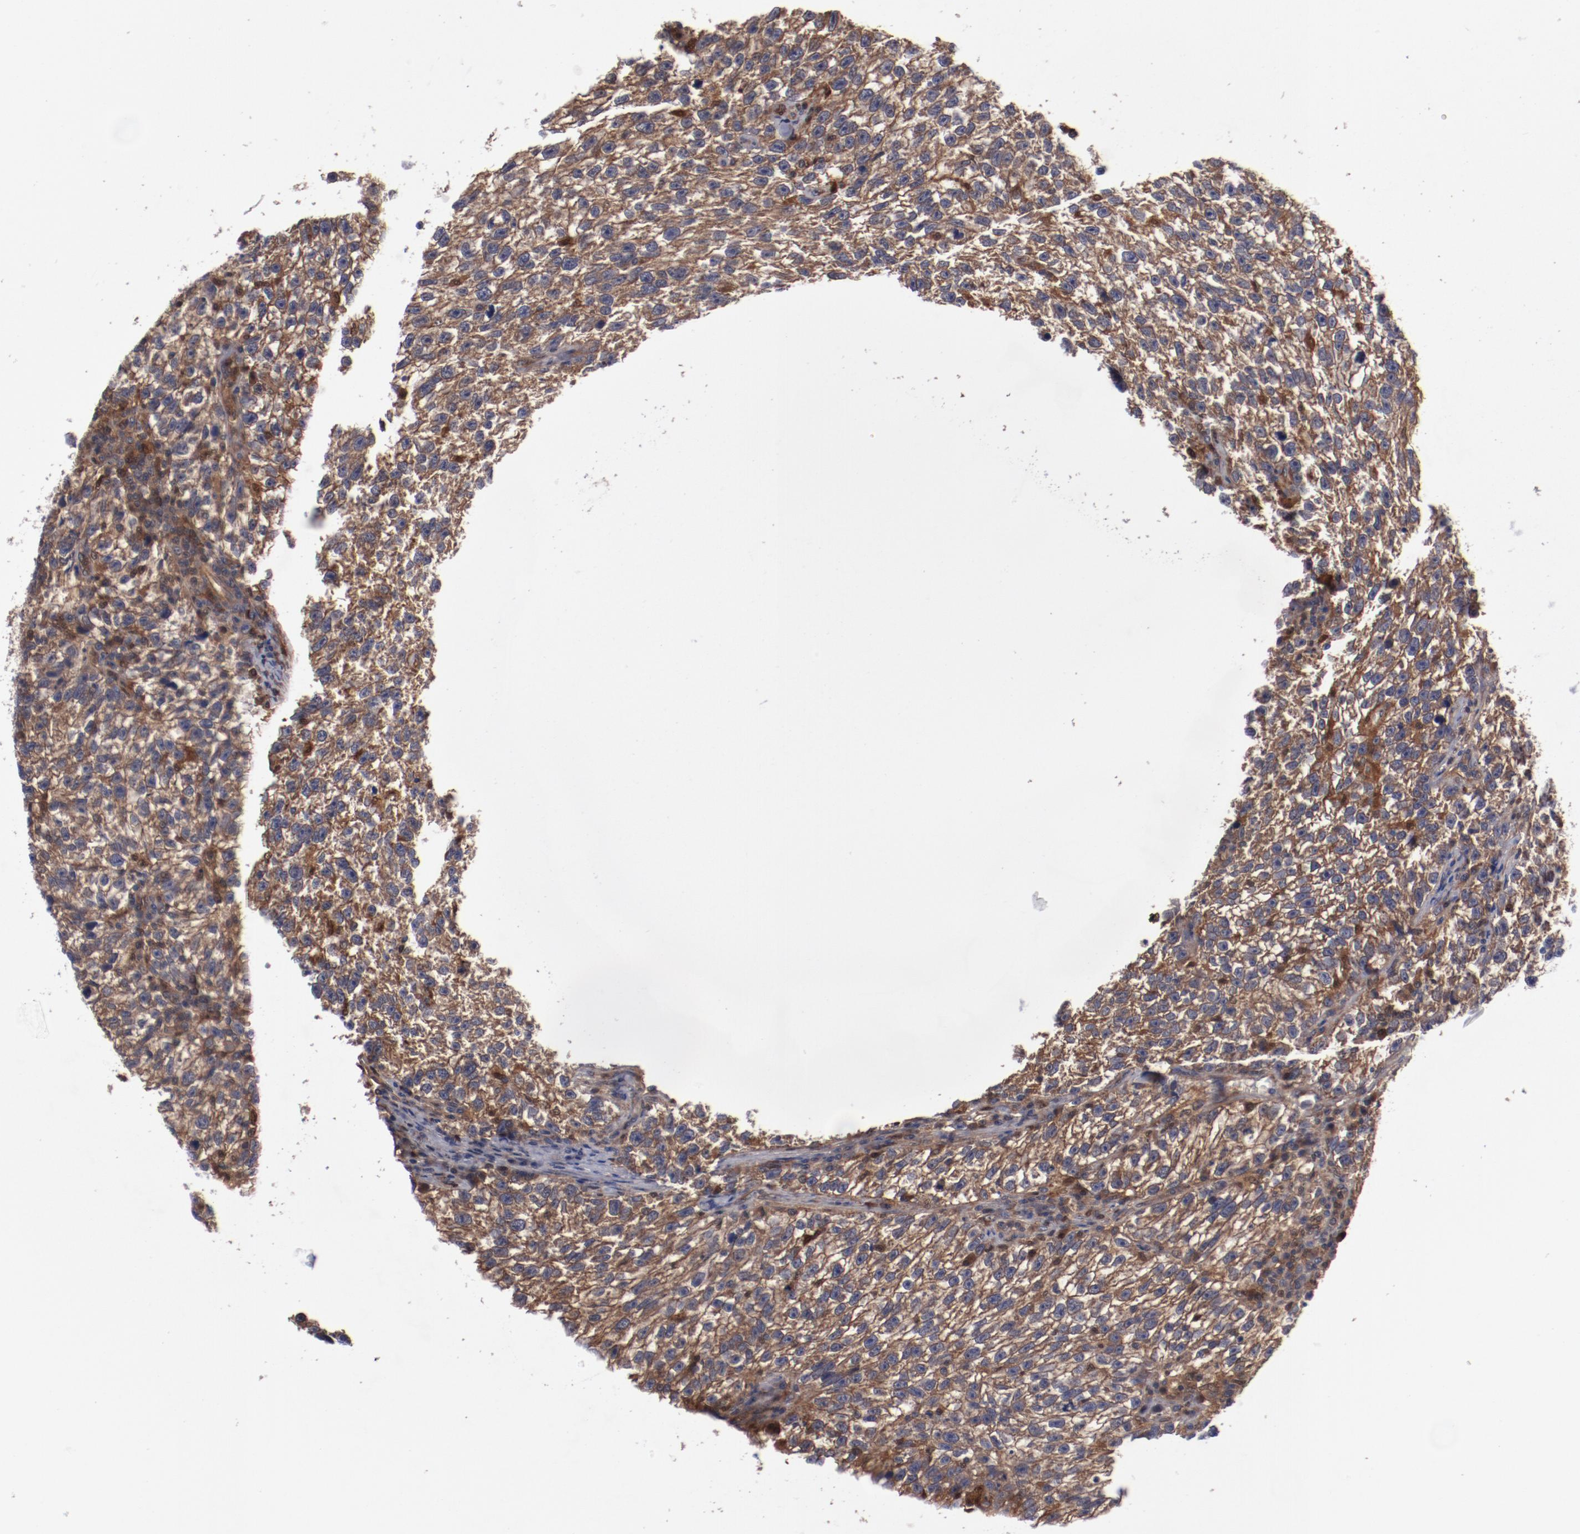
{"staining": {"intensity": "moderate", "quantity": ">75%", "location": "cytoplasmic/membranous"}, "tissue": "testis cancer", "cell_type": "Tumor cells", "image_type": "cancer", "snomed": [{"axis": "morphology", "description": "Seminoma, NOS"}, {"axis": "topography", "description": "Testis"}], "caption": "IHC micrograph of neoplastic tissue: human testis cancer (seminoma) stained using immunohistochemistry (IHC) displays medium levels of moderate protein expression localized specifically in the cytoplasmic/membranous of tumor cells, appearing as a cytoplasmic/membranous brown color.", "gene": "DNAAF2", "patient": {"sex": "male", "age": 38}}